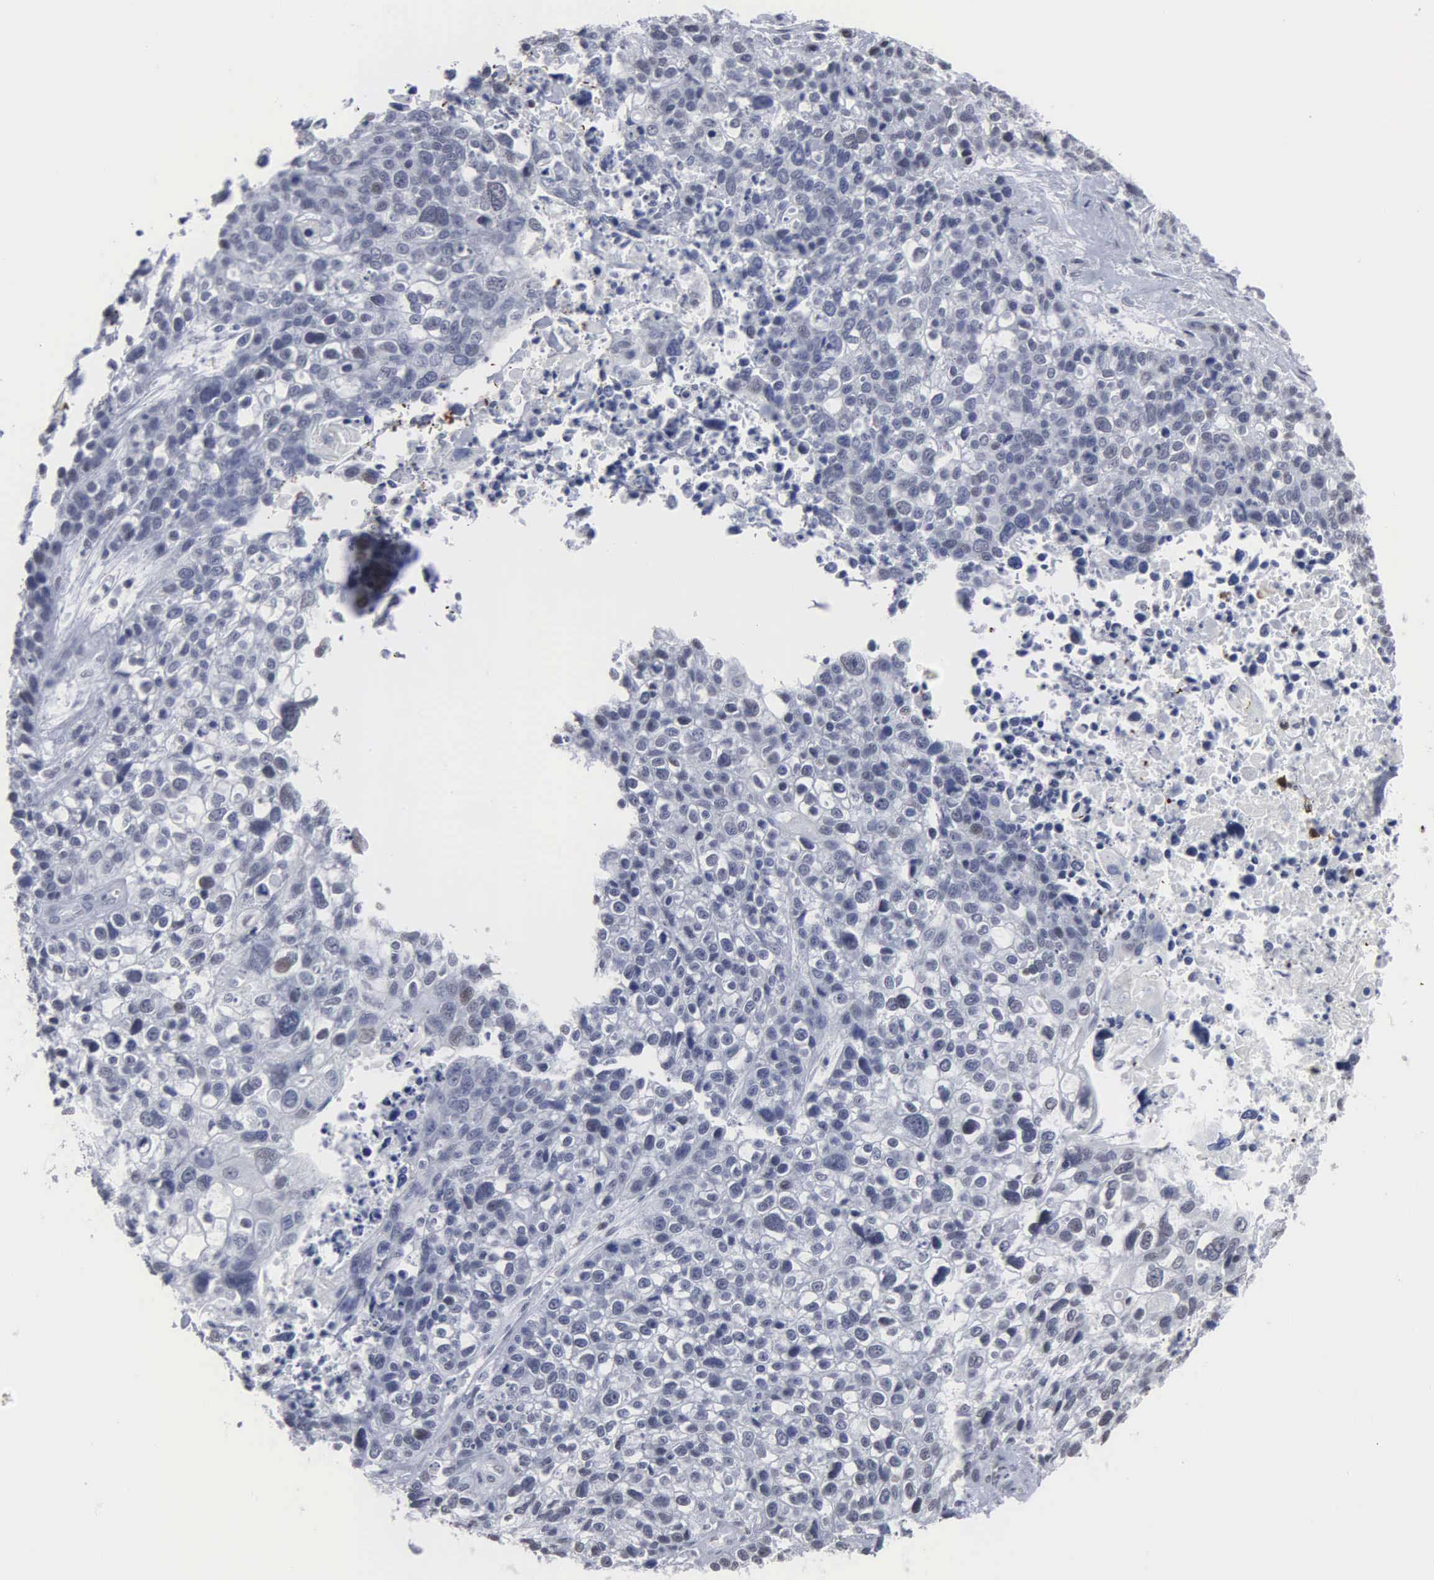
{"staining": {"intensity": "negative", "quantity": "none", "location": "none"}, "tissue": "lung cancer", "cell_type": "Tumor cells", "image_type": "cancer", "snomed": [{"axis": "morphology", "description": "Squamous cell carcinoma, NOS"}, {"axis": "topography", "description": "Lymph node"}, {"axis": "topography", "description": "Lung"}], "caption": "Micrograph shows no significant protein staining in tumor cells of squamous cell carcinoma (lung).", "gene": "SPIN3", "patient": {"sex": "male", "age": 74}}